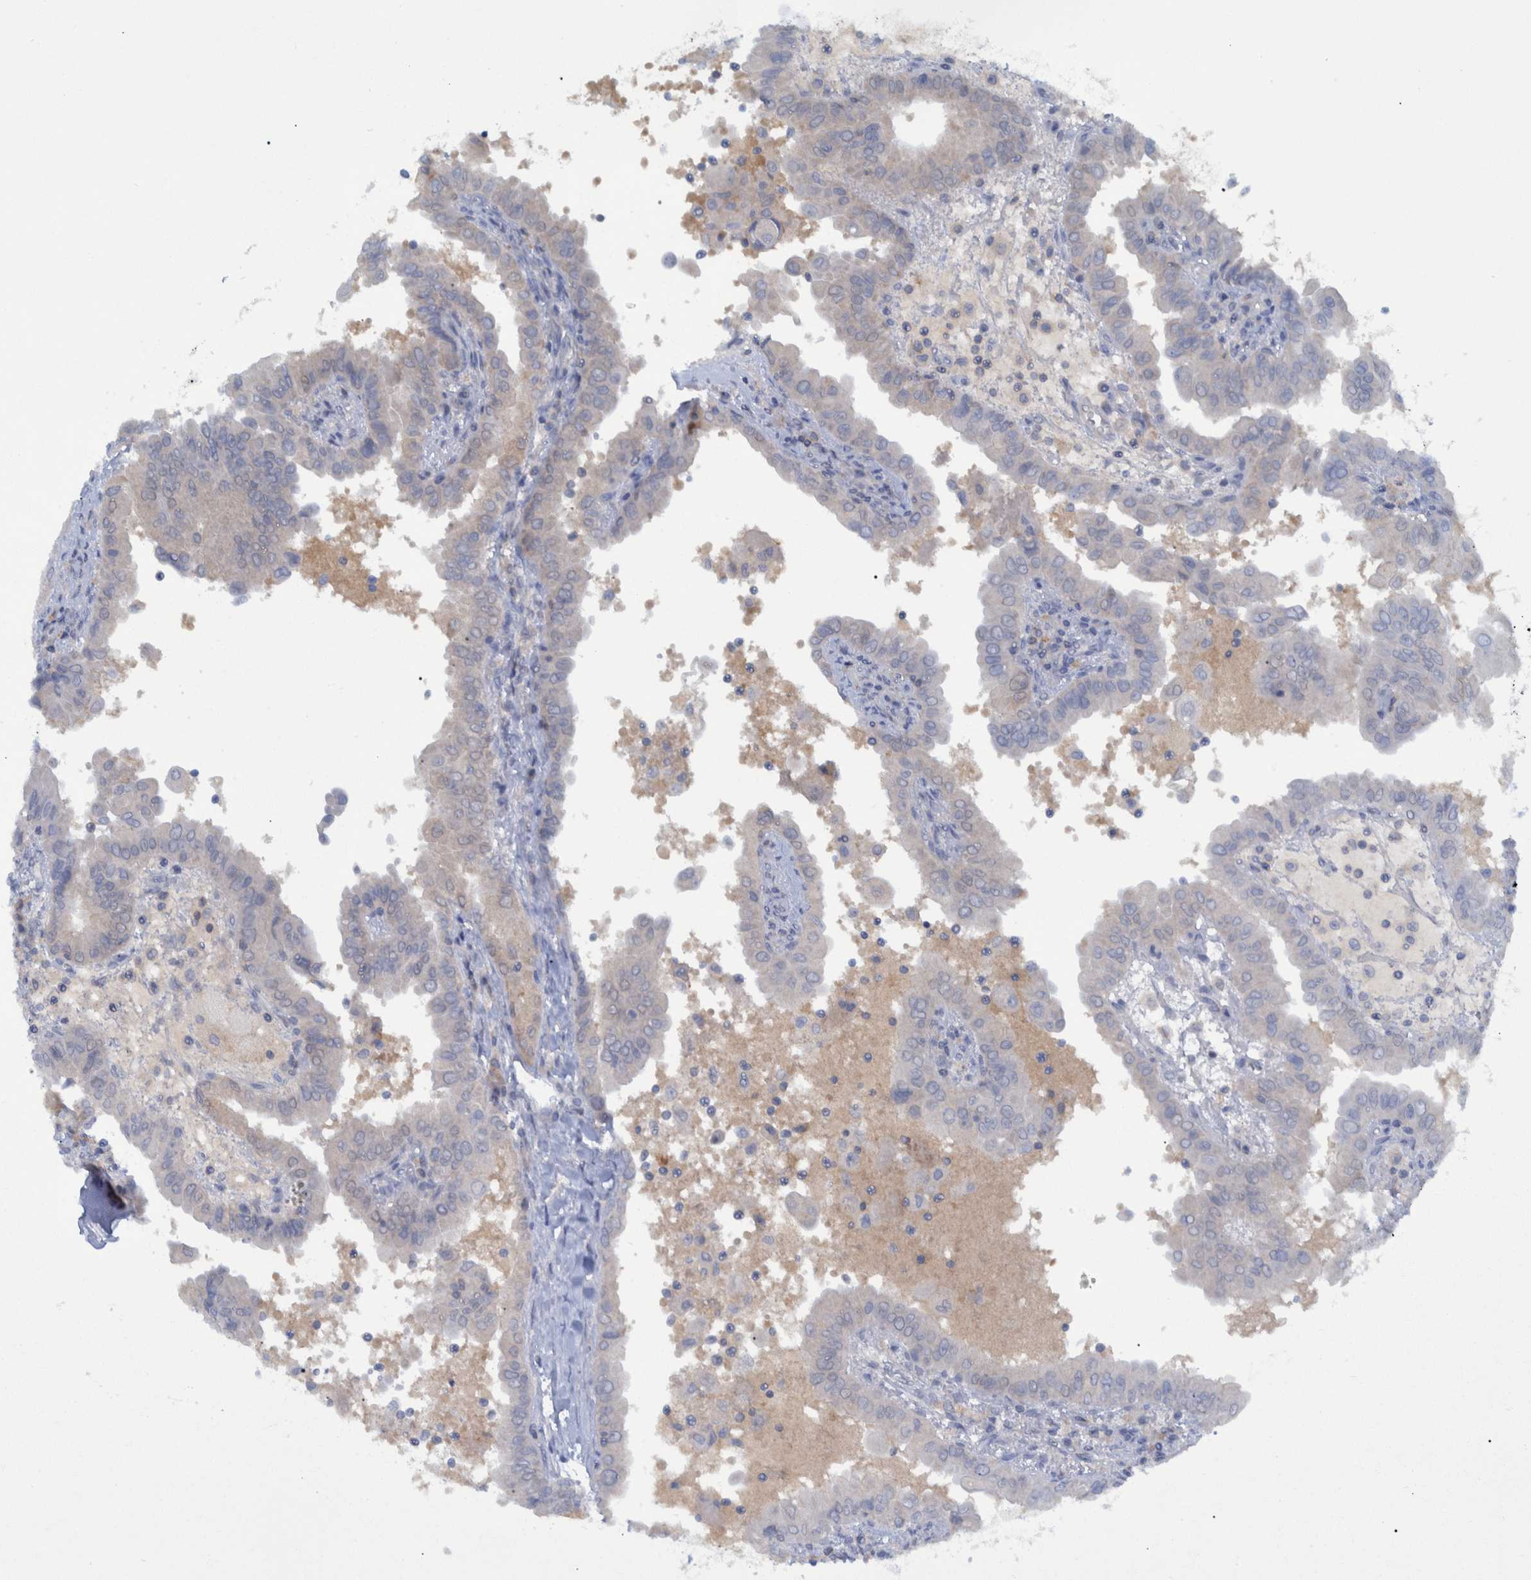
{"staining": {"intensity": "negative", "quantity": "none", "location": "none"}, "tissue": "thyroid cancer", "cell_type": "Tumor cells", "image_type": "cancer", "snomed": [{"axis": "morphology", "description": "Papillary adenocarcinoma, NOS"}, {"axis": "topography", "description": "Thyroid gland"}], "caption": "Papillary adenocarcinoma (thyroid) was stained to show a protein in brown. There is no significant expression in tumor cells.", "gene": "PCYT2", "patient": {"sex": "male", "age": 33}}